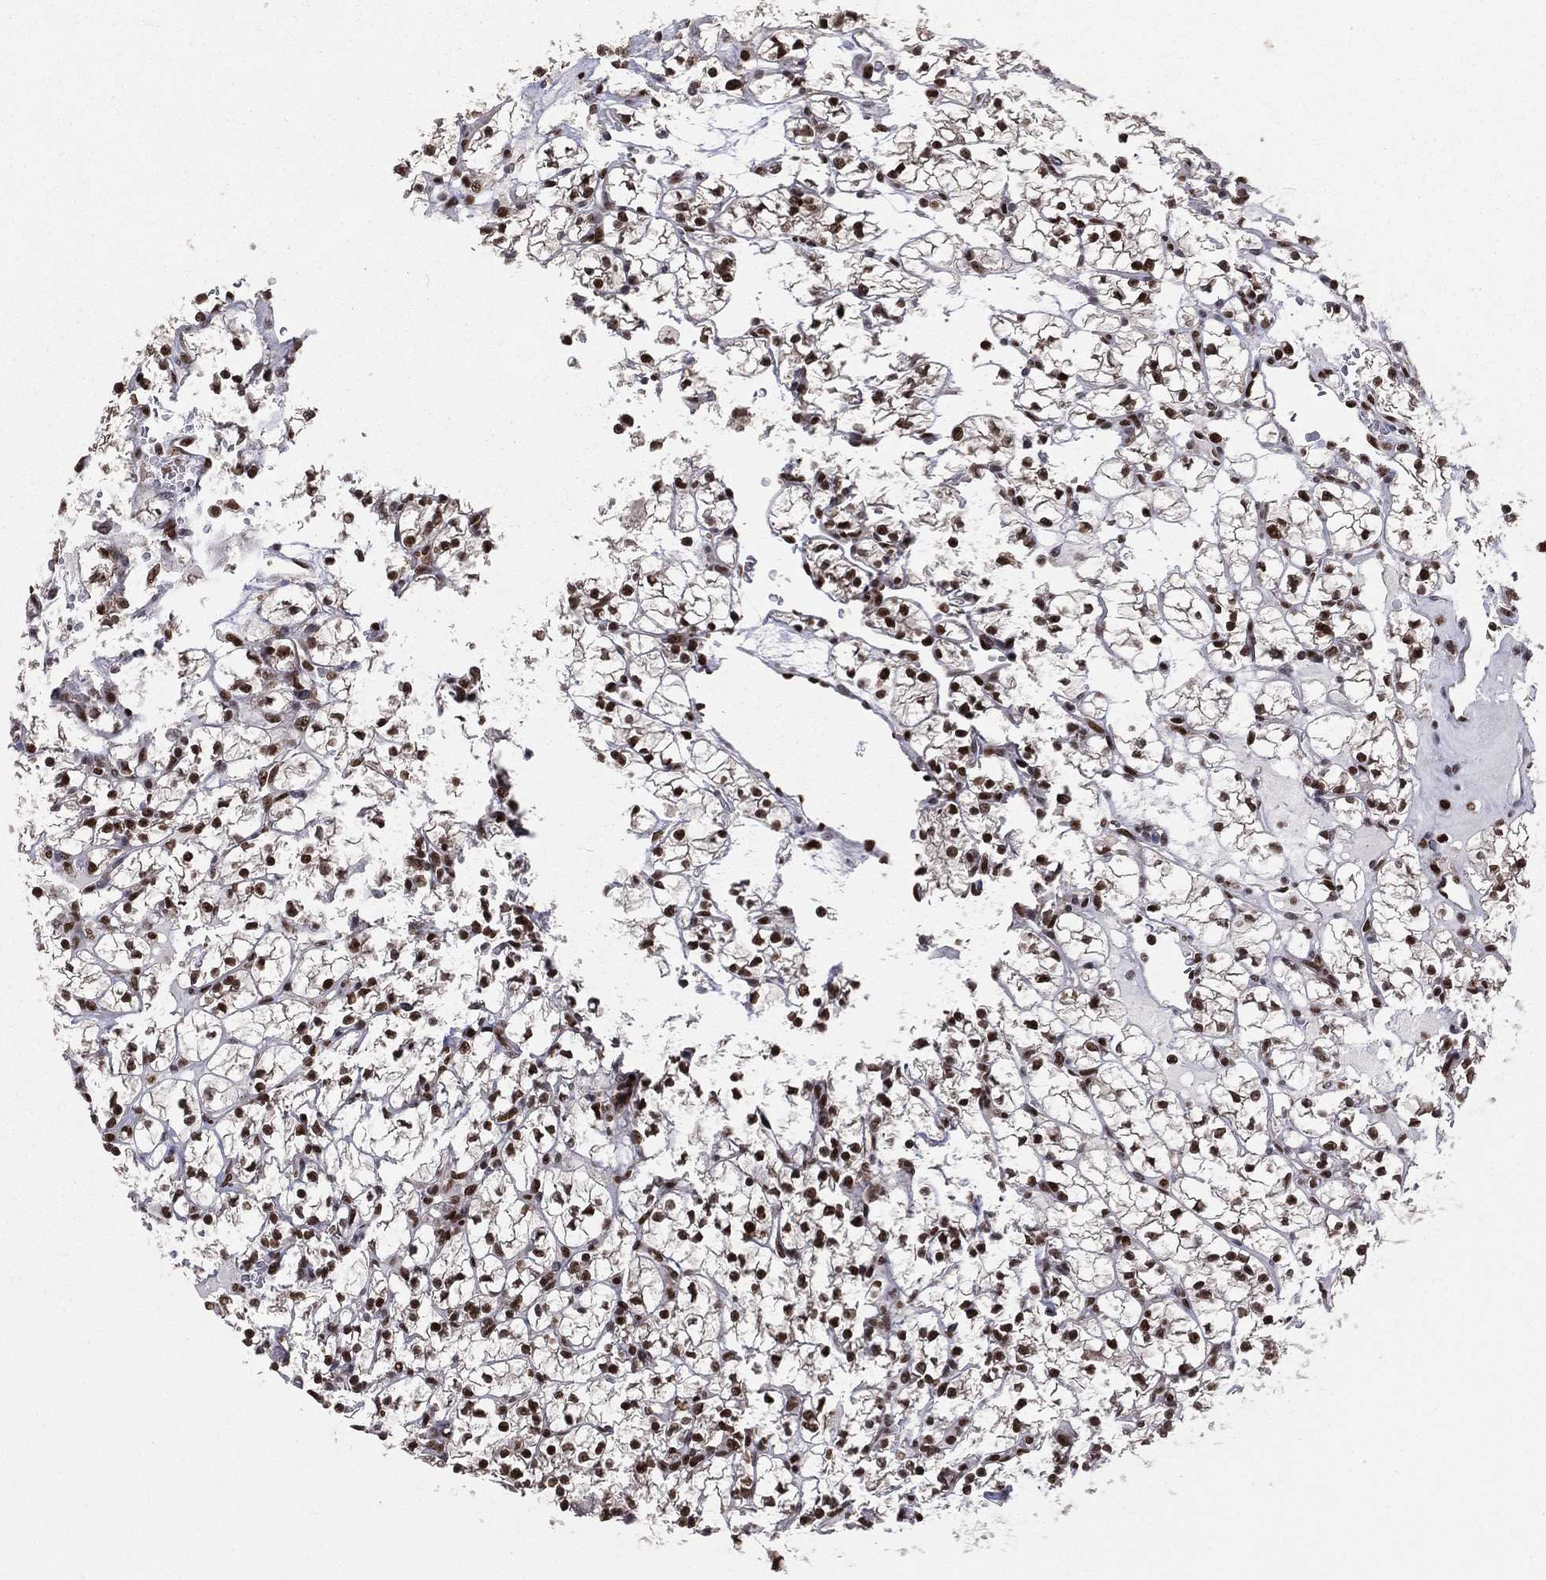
{"staining": {"intensity": "strong", "quantity": ">75%", "location": "nuclear"}, "tissue": "renal cancer", "cell_type": "Tumor cells", "image_type": "cancer", "snomed": [{"axis": "morphology", "description": "Adenocarcinoma, NOS"}, {"axis": "topography", "description": "Kidney"}], "caption": "The photomicrograph reveals staining of renal cancer, revealing strong nuclear protein staining (brown color) within tumor cells.", "gene": "POLB", "patient": {"sex": "female", "age": 89}}